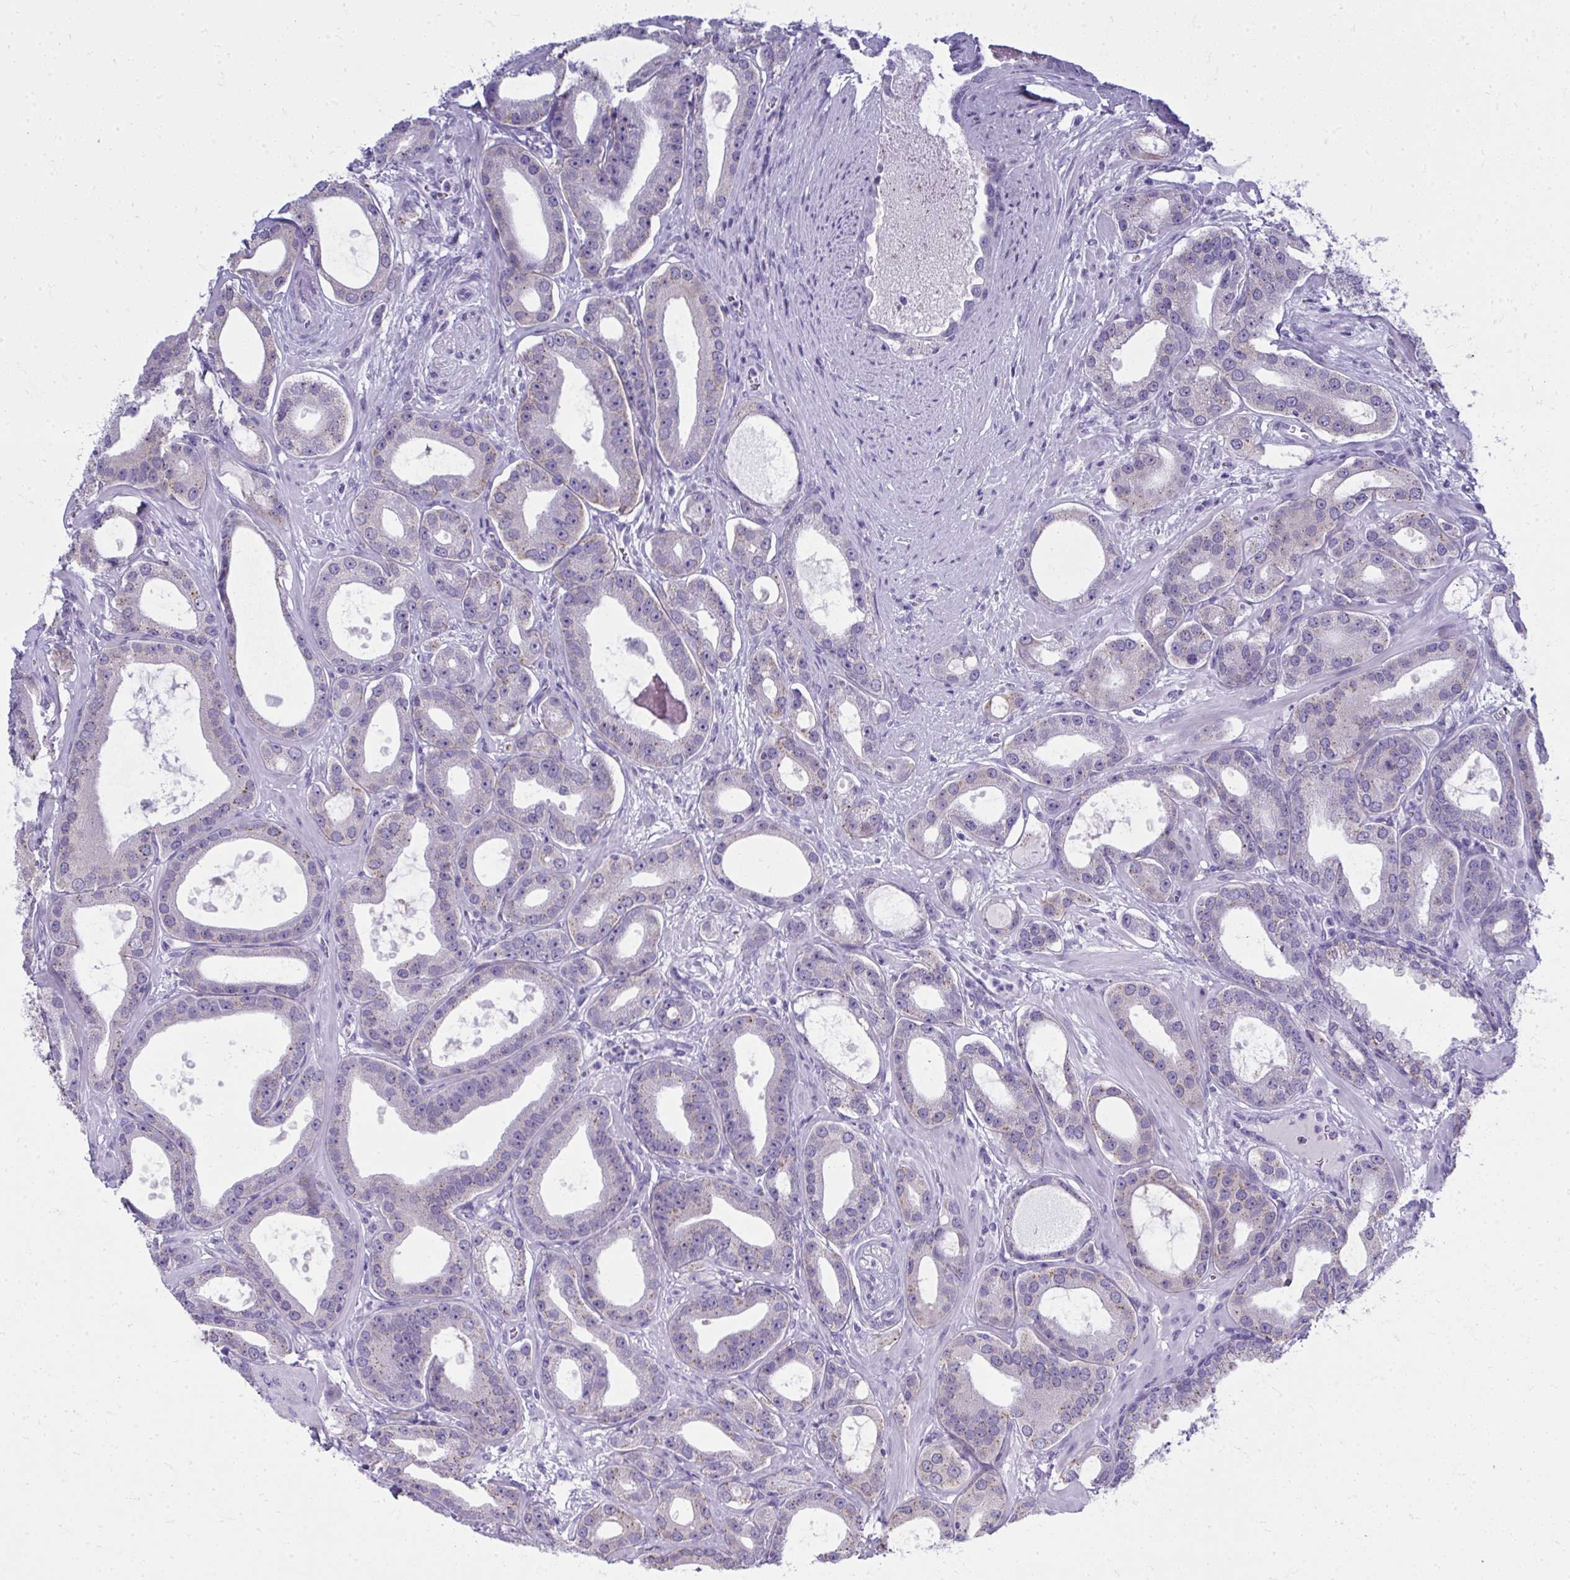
{"staining": {"intensity": "weak", "quantity": "<25%", "location": "cytoplasmic/membranous"}, "tissue": "prostate cancer", "cell_type": "Tumor cells", "image_type": "cancer", "snomed": [{"axis": "morphology", "description": "Adenocarcinoma, High grade"}, {"axis": "topography", "description": "Prostate"}], "caption": "The photomicrograph exhibits no staining of tumor cells in prostate cancer. (DAB (3,3'-diaminobenzidine) immunohistochemistry (IHC), high magnification).", "gene": "QDPR", "patient": {"sex": "male", "age": 65}}